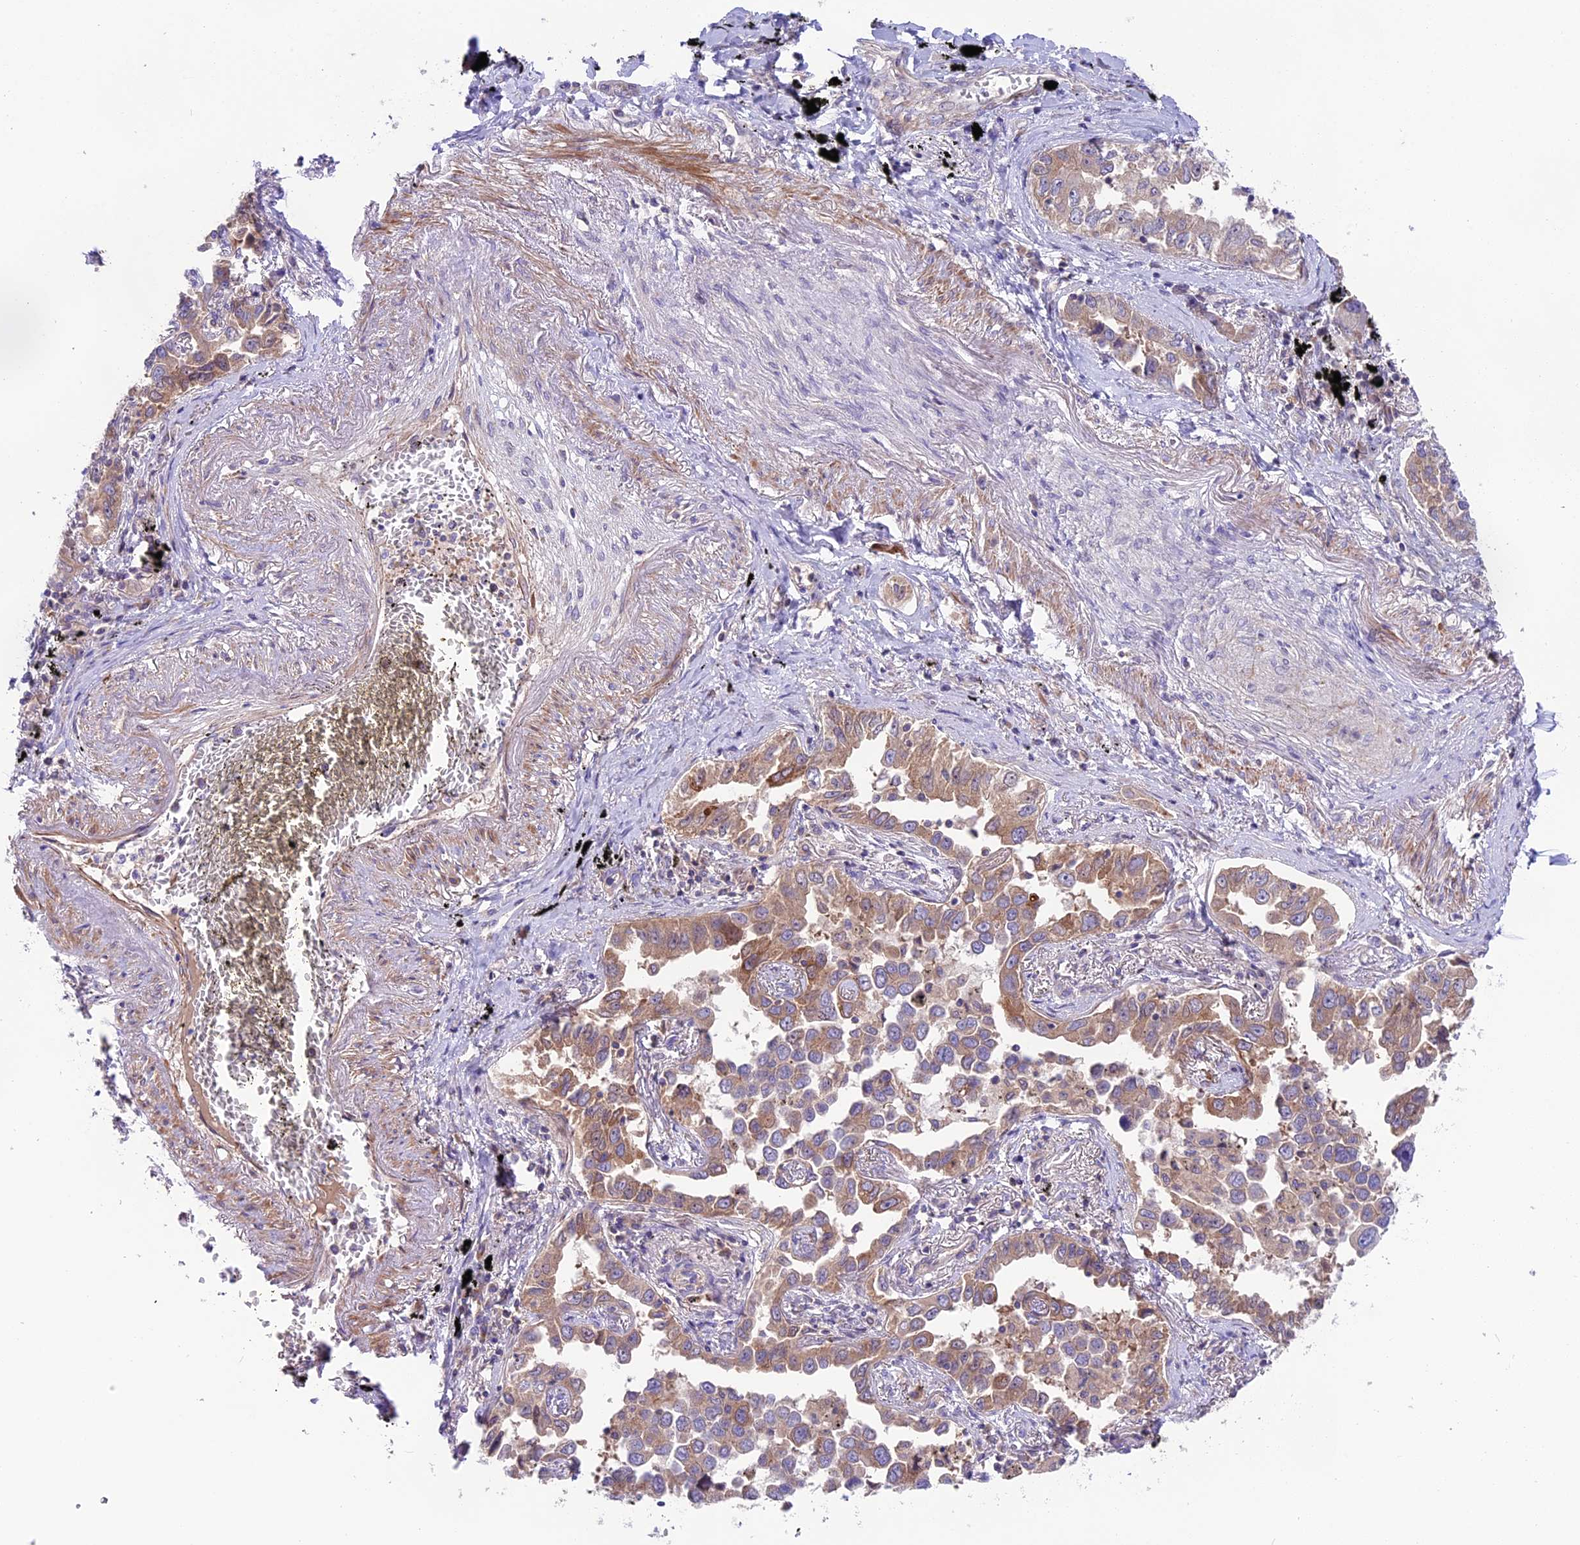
{"staining": {"intensity": "moderate", "quantity": ">75%", "location": "cytoplasmic/membranous"}, "tissue": "lung cancer", "cell_type": "Tumor cells", "image_type": "cancer", "snomed": [{"axis": "morphology", "description": "Adenocarcinoma, NOS"}, {"axis": "topography", "description": "Lung"}], "caption": "Lung adenocarcinoma stained for a protein reveals moderate cytoplasmic/membranous positivity in tumor cells.", "gene": "COG8", "patient": {"sex": "male", "age": 67}}